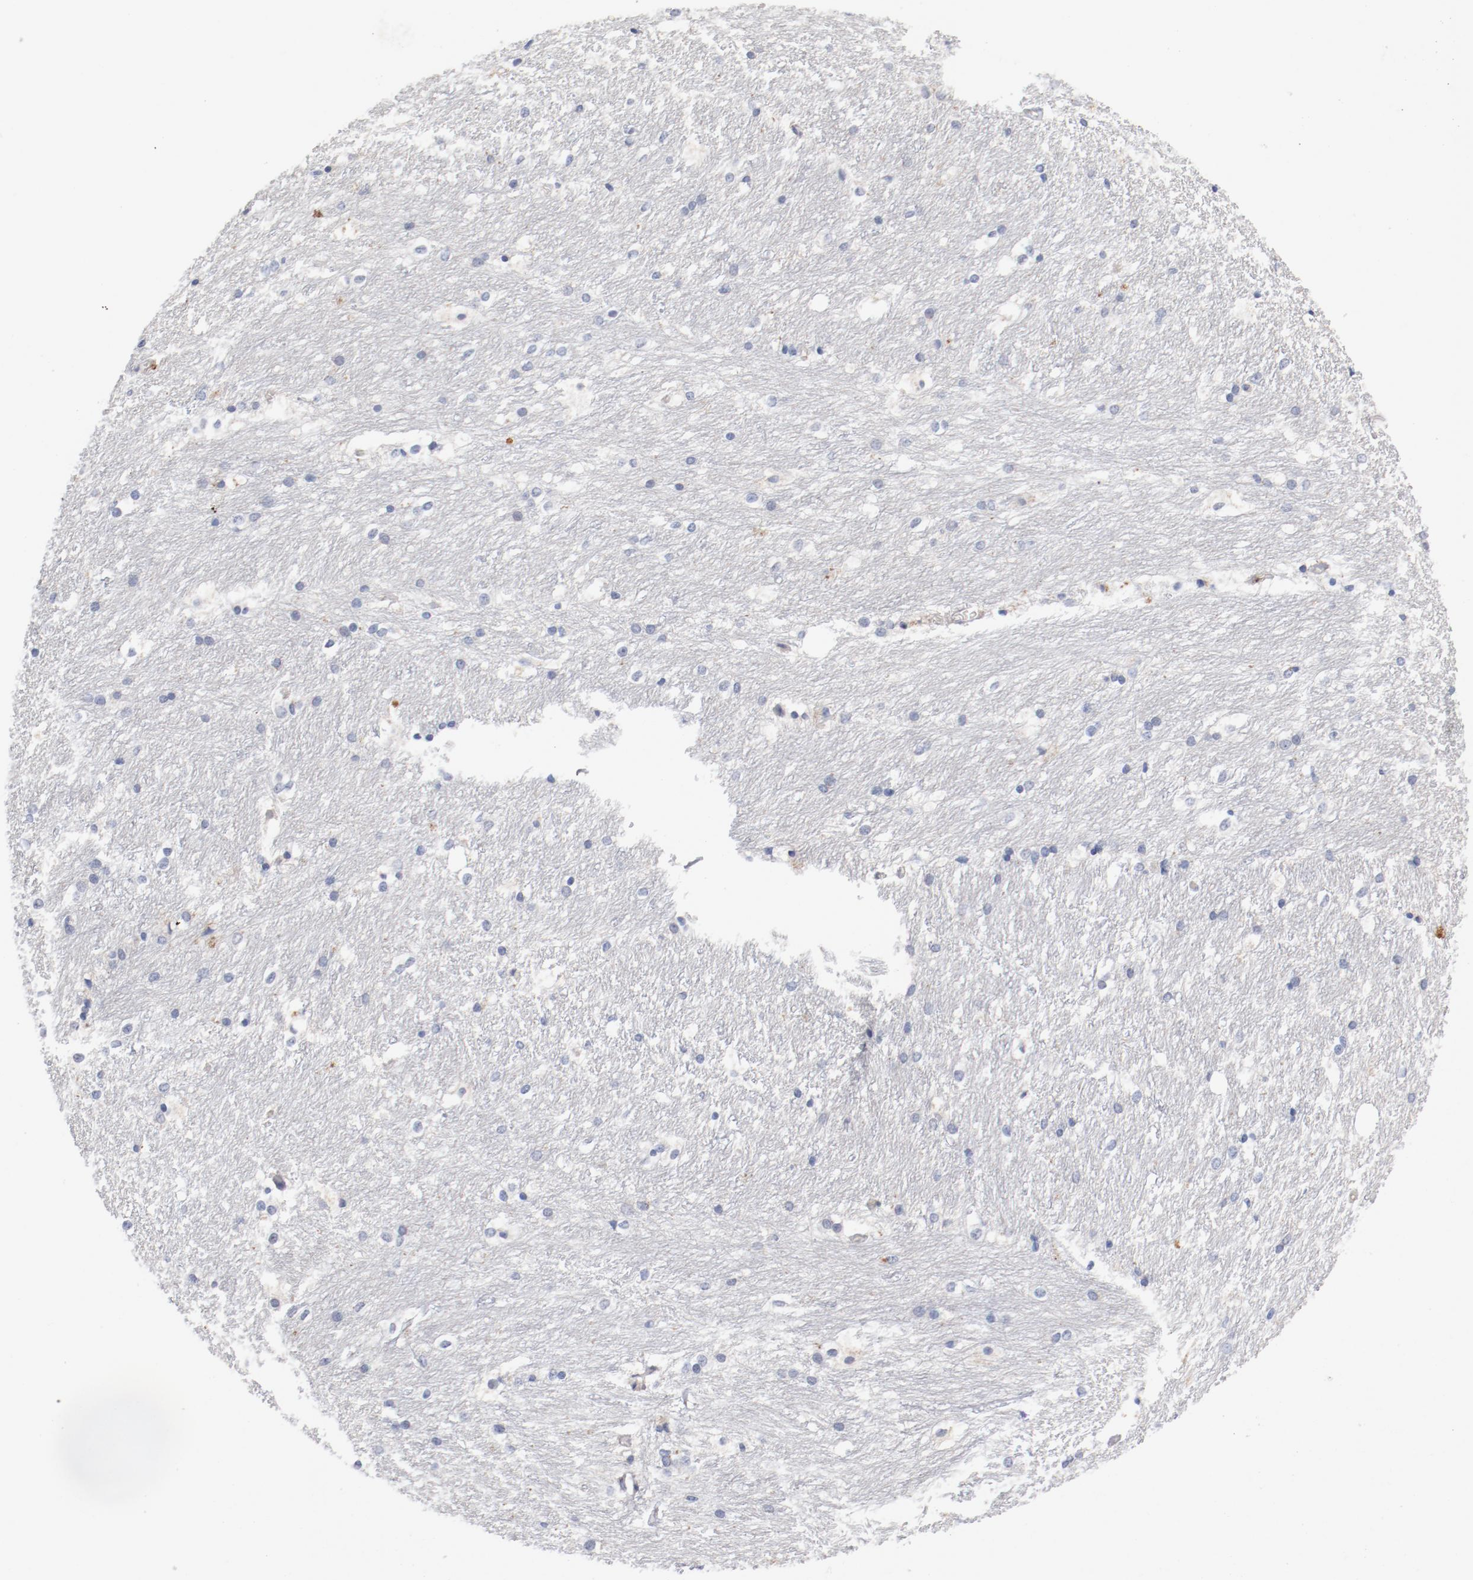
{"staining": {"intensity": "negative", "quantity": "none", "location": "none"}, "tissue": "caudate", "cell_type": "Glial cells", "image_type": "normal", "snomed": [{"axis": "morphology", "description": "Normal tissue, NOS"}, {"axis": "topography", "description": "Lateral ventricle wall"}], "caption": "A histopathology image of human caudate is negative for staining in glial cells. (DAB immunohistochemistry (IHC) visualized using brightfield microscopy, high magnification).", "gene": "BIRC5", "patient": {"sex": "female", "age": 19}}